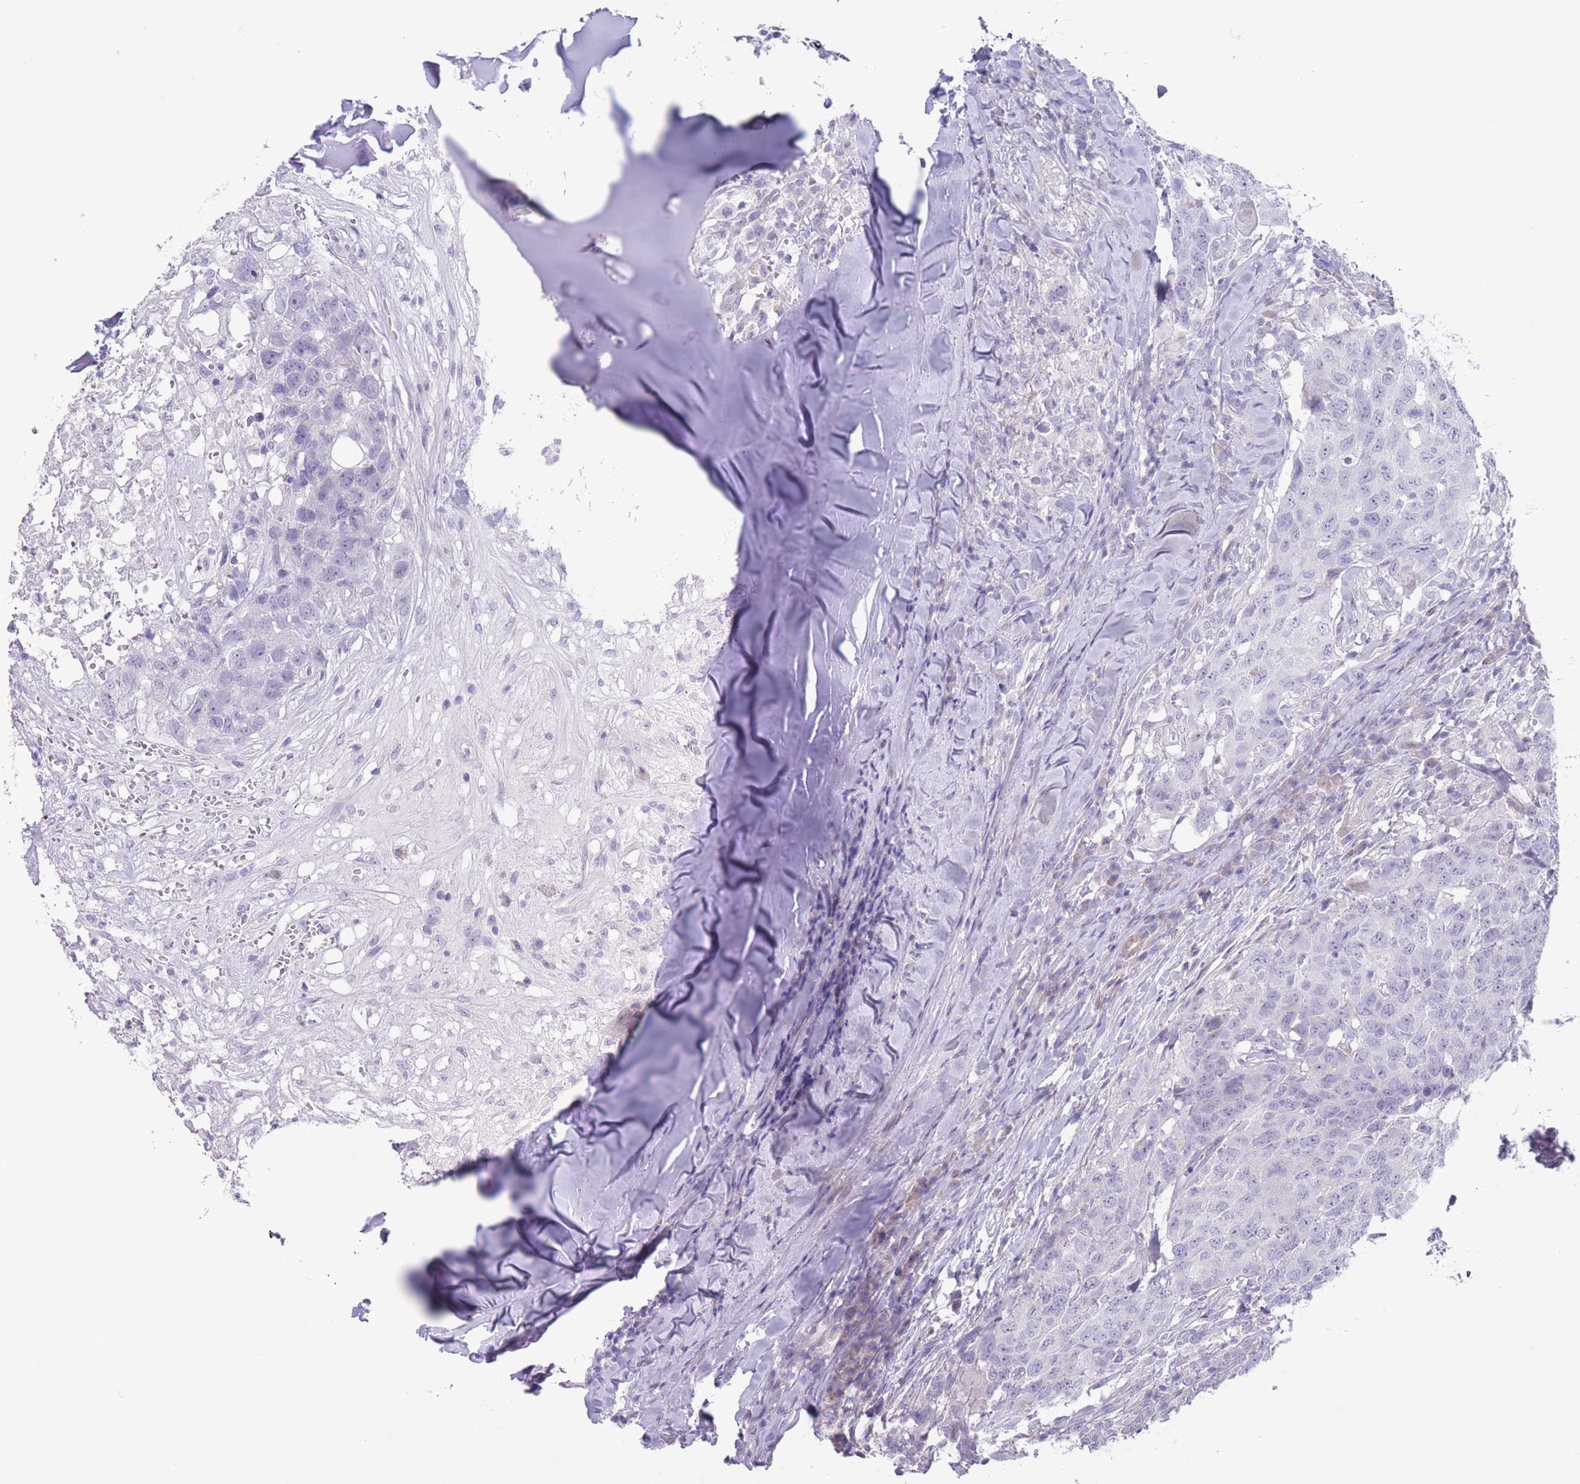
{"staining": {"intensity": "negative", "quantity": "none", "location": "none"}, "tissue": "head and neck cancer", "cell_type": "Tumor cells", "image_type": "cancer", "snomed": [{"axis": "morphology", "description": "Normal tissue, NOS"}, {"axis": "morphology", "description": "Squamous cell carcinoma, NOS"}, {"axis": "topography", "description": "Skeletal muscle"}, {"axis": "topography", "description": "Vascular tissue"}, {"axis": "topography", "description": "Peripheral nerve tissue"}, {"axis": "topography", "description": "Head-Neck"}], "caption": "Immunohistochemistry image of head and neck squamous cell carcinoma stained for a protein (brown), which shows no positivity in tumor cells.", "gene": "PAIP2B", "patient": {"sex": "male", "age": 66}}